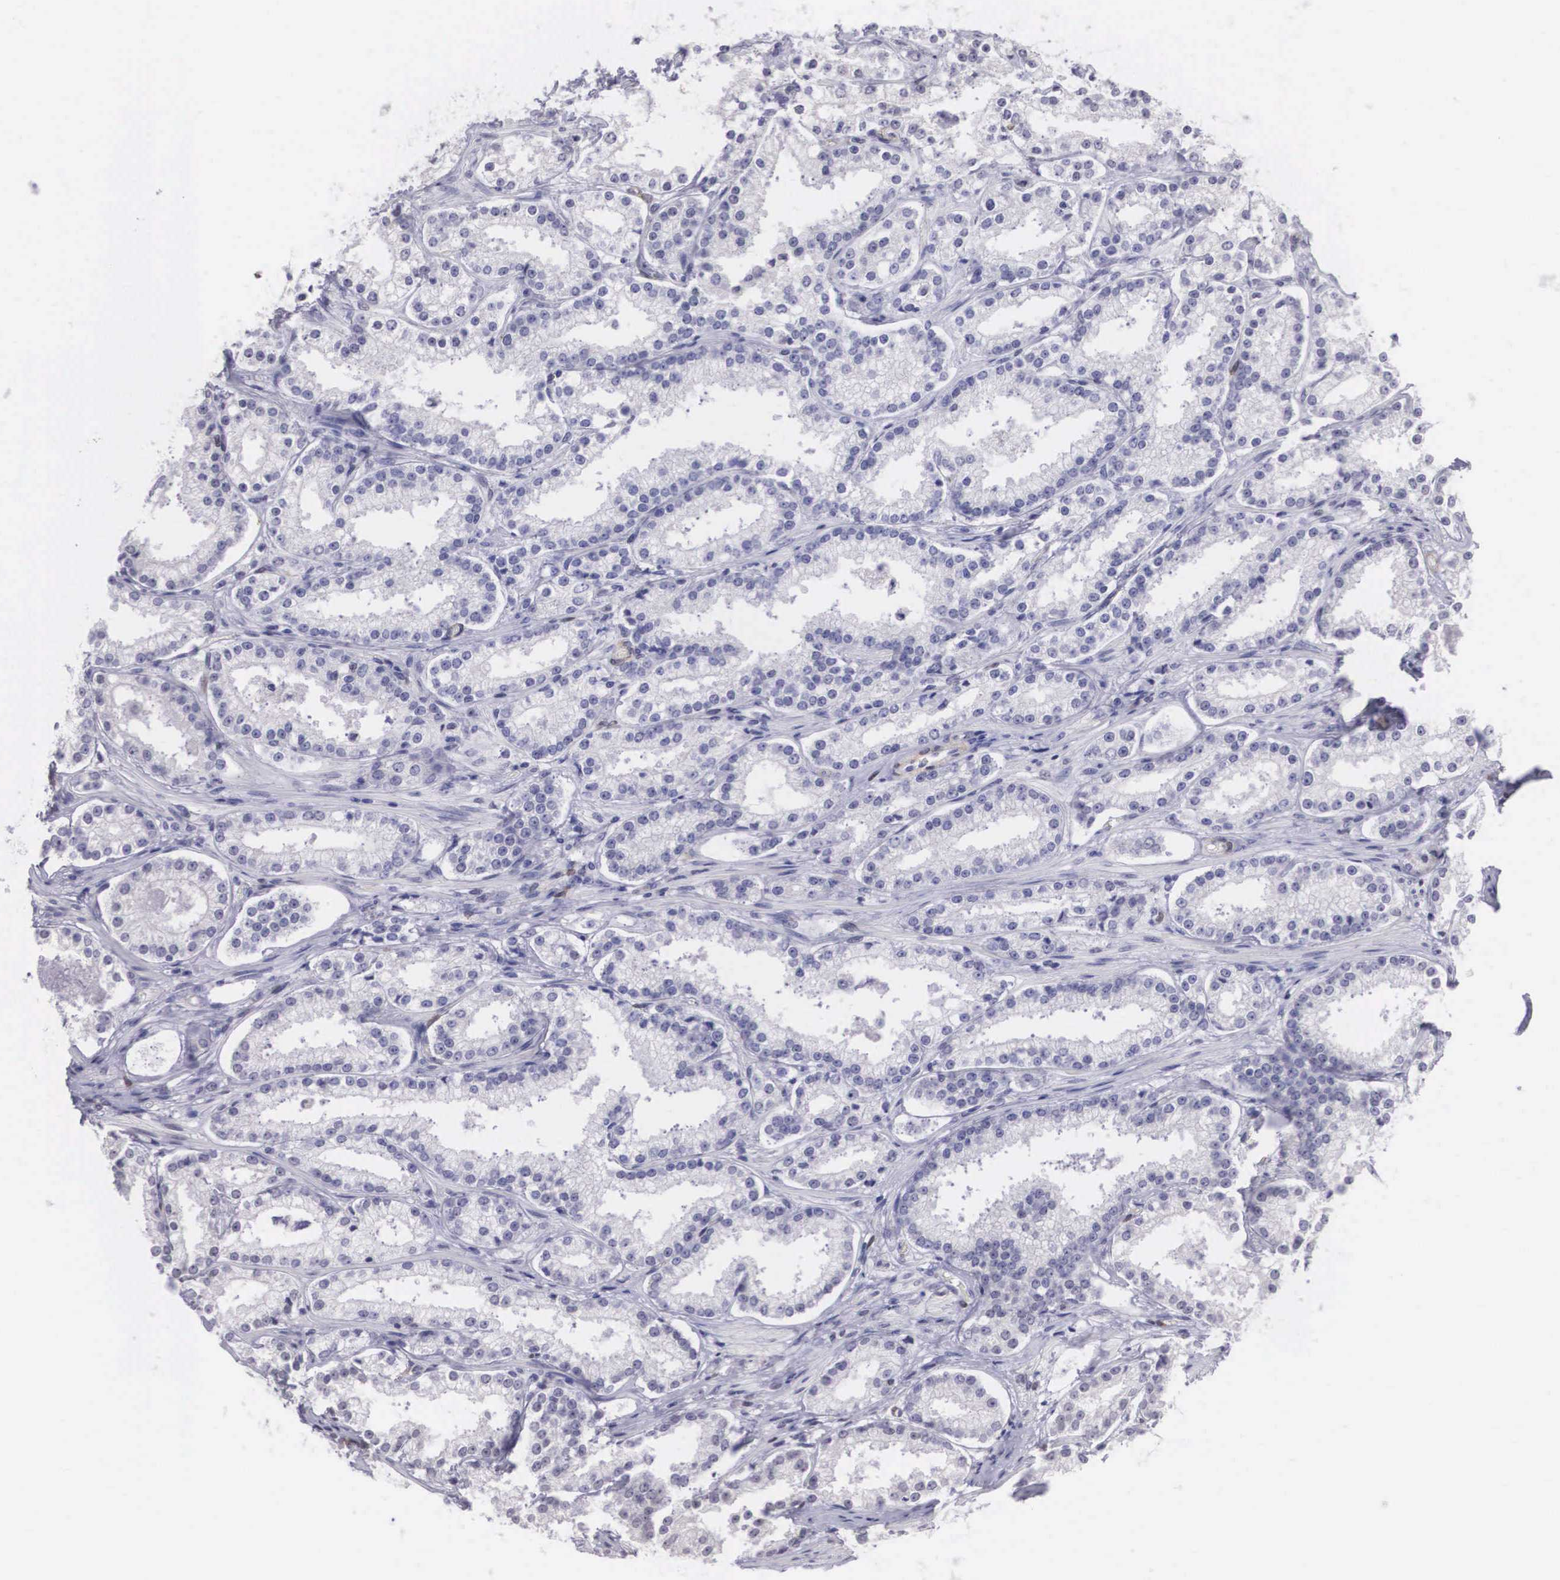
{"staining": {"intensity": "weak", "quantity": "25%-75%", "location": "nuclear"}, "tissue": "prostate cancer", "cell_type": "Tumor cells", "image_type": "cancer", "snomed": [{"axis": "morphology", "description": "Adenocarcinoma, Medium grade"}, {"axis": "topography", "description": "Prostate"}], "caption": "A high-resolution histopathology image shows immunohistochemistry (IHC) staining of prostate cancer (medium-grade adenocarcinoma), which reveals weak nuclear staining in approximately 25%-75% of tumor cells.", "gene": "ETV6", "patient": {"sex": "male", "age": 73}}